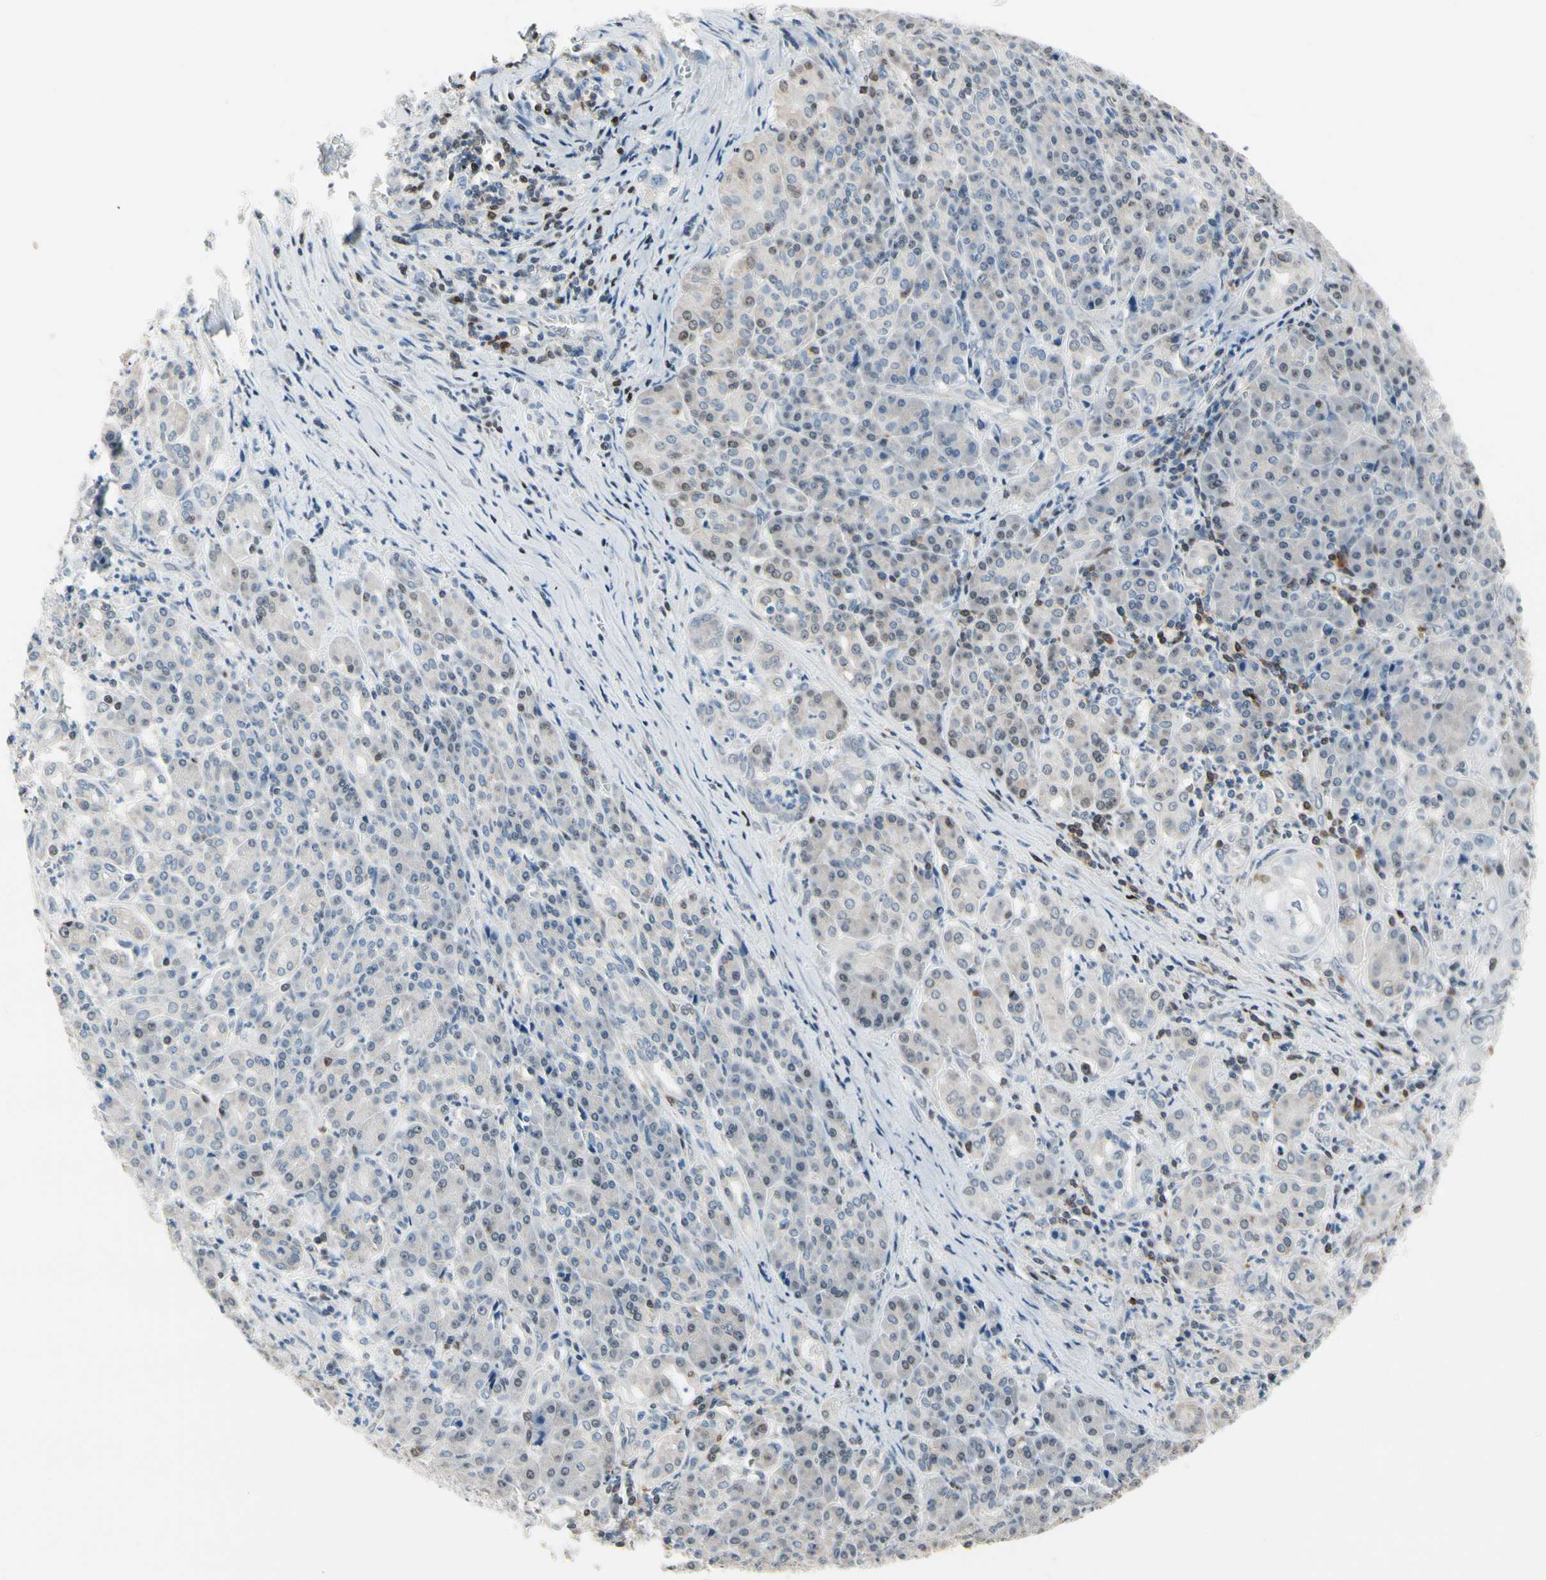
{"staining": {"intensity": "weak", "quantity": "<25%", "location": "nuclear"}, "tissue": "pancreatic cancer", "cell_type": "Tumor cells", "image_type": "cancer", "snomed": [{"axis": "morphology", "description": "Adenocarcinoma, NOS"}, {"axis": "topography", "description": "Pancreas"}], "caption": "Immunohistochemical staining of pancreatic cancer displays no significant positivity in tumor cells.", "gene": "NFATC2", "patient": {"sex": "male", "age": 70}}